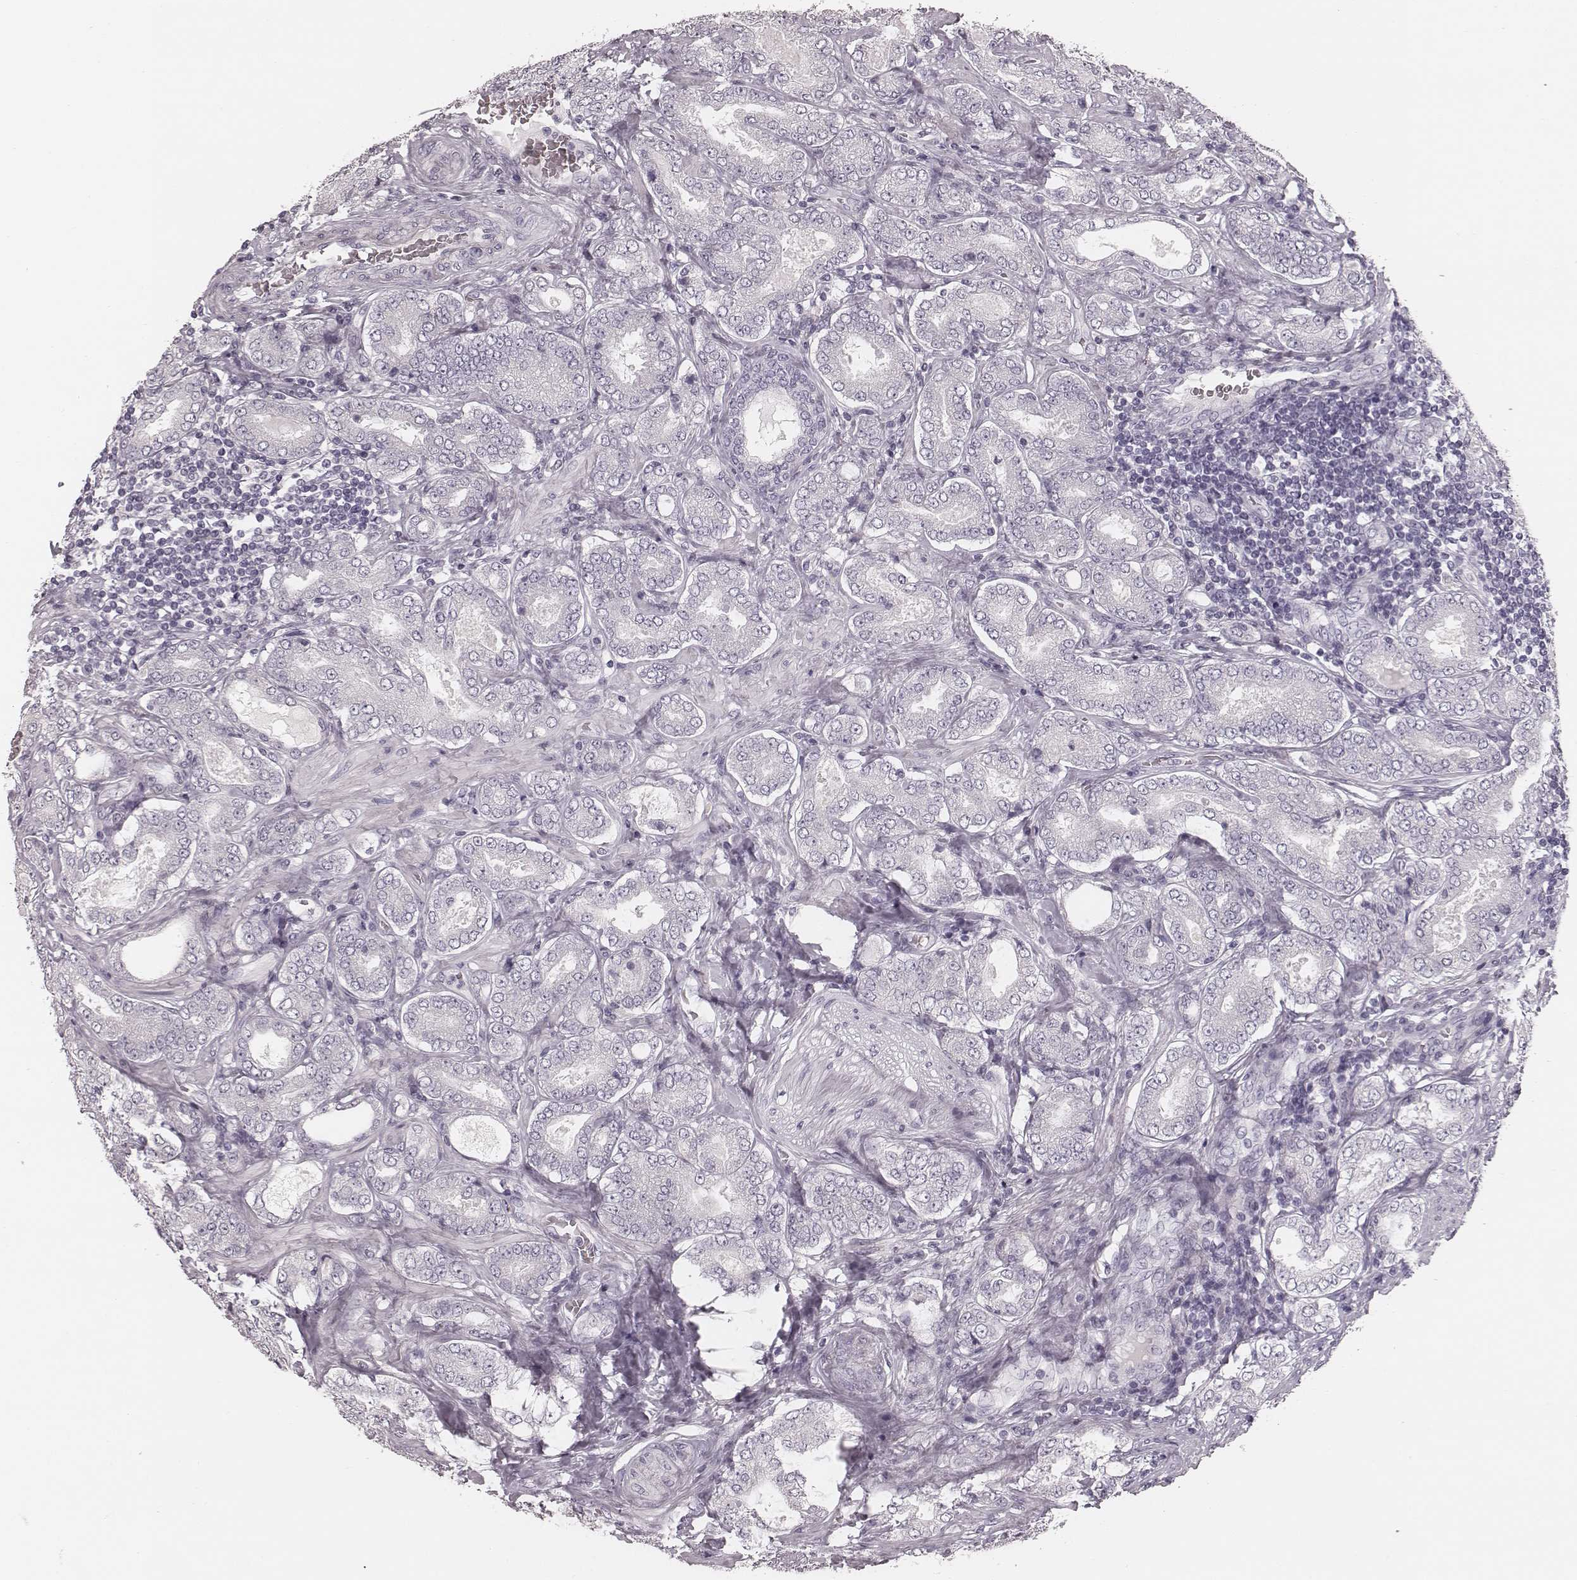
{"staining": {"intensity": "negative", "quantity": "none", "location": "none"}, "tissue": "prostate cancer", "cell_type": "Tumor cells", "image_type": "cancer", "snomed": [{"axis": "morphology", "description": "Adenocarcinoma, NOS"}, {"axis": "topography", "description": "Prostate"}], "caption": "An image of human prostate adenocarcinoma is negative for staining in tumor cells.", "gene": "SPA17", "patient": {"sex": "male", "age": 64}}